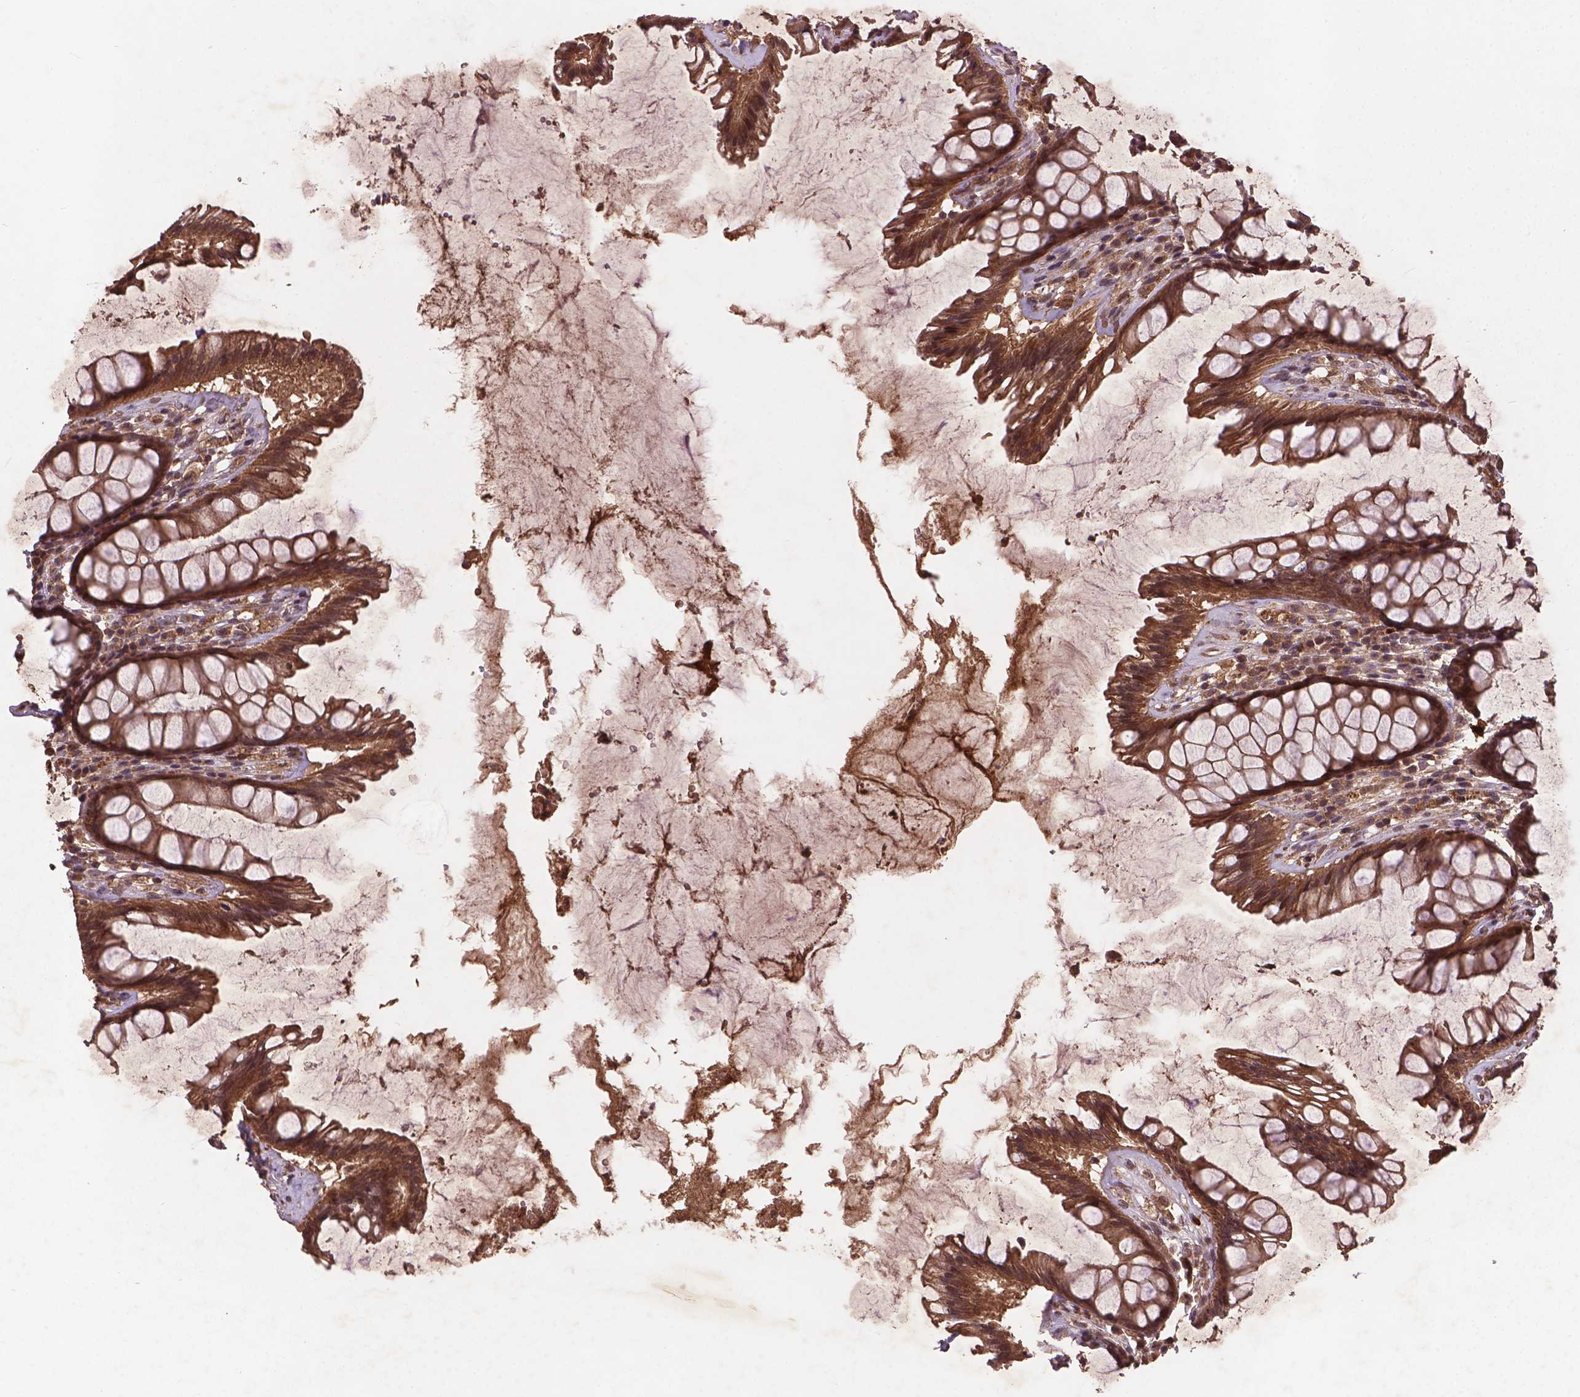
{"staining": {"intensity": "moderate", "quantity": ">75%", "location": "cytoplasmic/membranous,nuclear"}, "tissue": "rectum", "cell_type": "Glandular cells", "image_type": "normal", "snomed": [{"axis": "morphology", "description": "Normal tissue, NOS"}, {"axis": "topography", "description": "Rectum"}], "caption": "Immunohistochemistry (DAB (3,3'-diaminobenzidine)) staining of unremarkable rectum exhibits moderate cytoplasmic/membranous,nuclear protein positivity in approximately >75% of glandular cells. The staining was performed using DAB (3,3'-diaminobenzidine), with brown indicating positive protein expression. Nuclei are stained blue with hematoxylin.", "gene": "NIPAL2", "patient": {"sex": "male", "age": 72}}